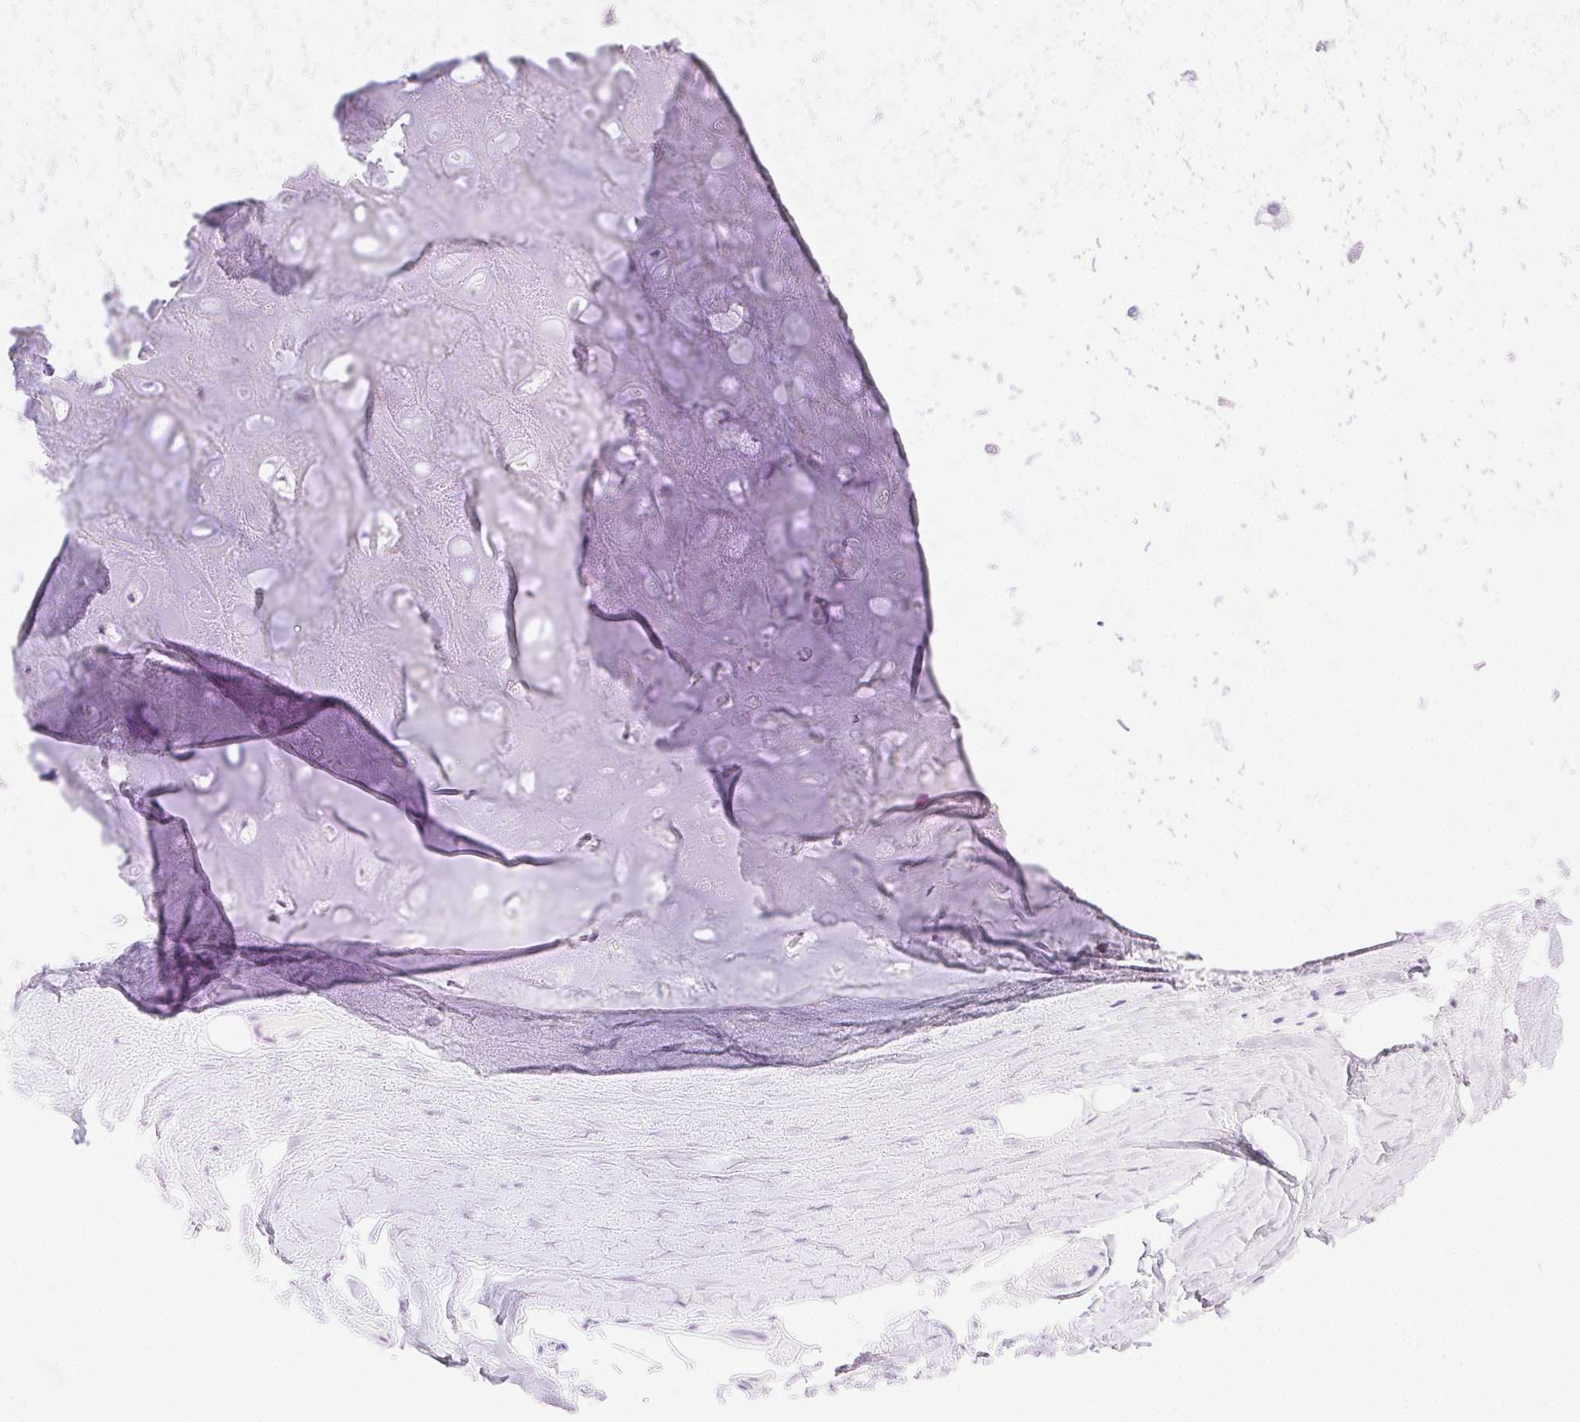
{"staining": {"intensity": "negative", "quantity": "none", "location": "none"}, "tissue": "adipose tissue", "cell_type": "Adipocytes", "image_type": "normal", "snomed": [{"axis": "morphology", "description": "Normal tissue, NOS"}, {"axis": "topography", "description": "Cartilage tissue"}], "caption": "Immunohistochemical staining of unremarkable human adipose tissue exhibits no significant expression in adipocytes. The staining was performed using DAB to visualize the protein expression in brown, while the nuclei were stained in blue with hematoxylin (Magnification: 20x).", "gene": "SPACA4", "patient": {"sex": "male", "age": 57}}